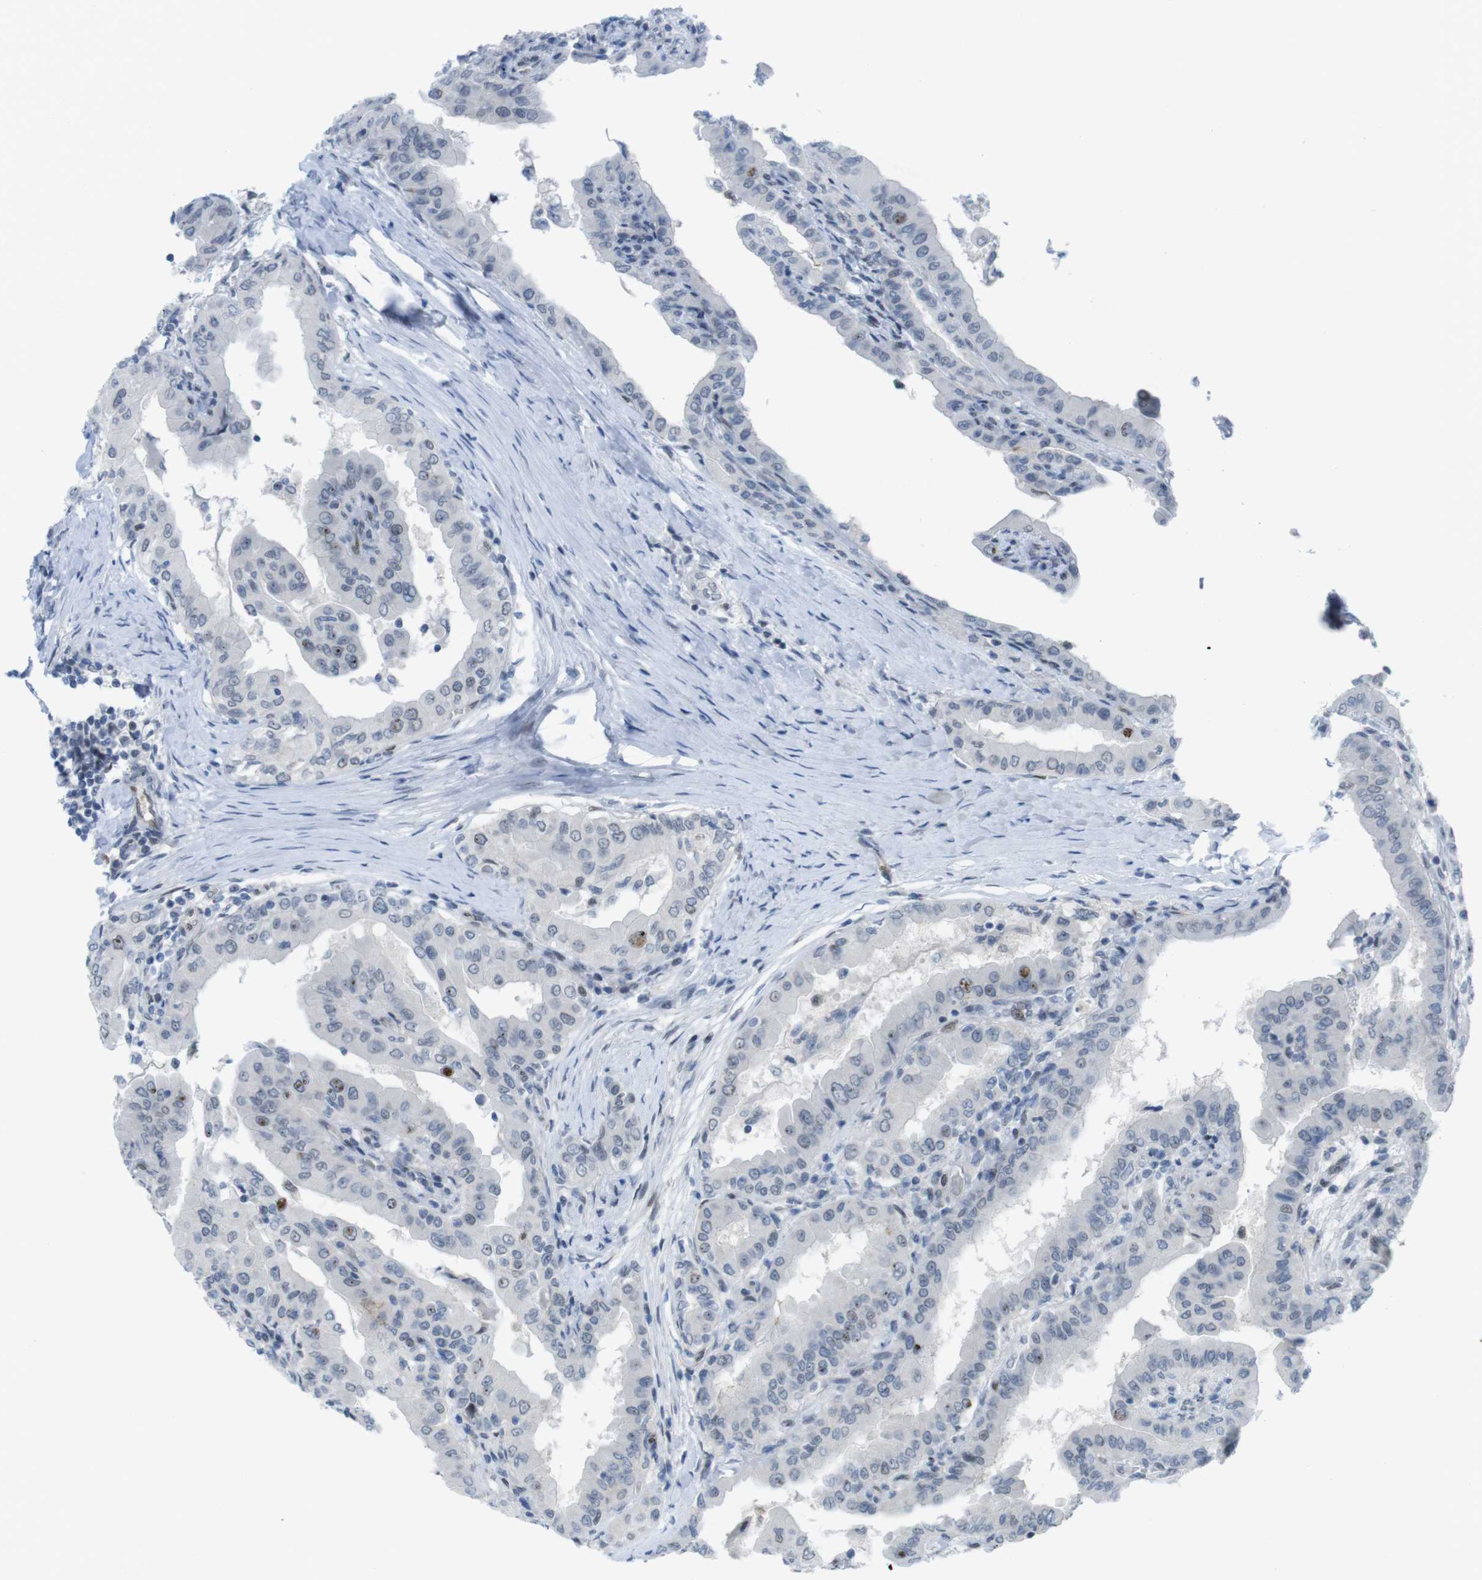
{"staining": {"intensity": "weak", "quantity": "<25%", "location": "nuclear"}, "tissue": "thyroid cancer", "cell_type": "Tumor cells", "image_type": "cancer", "snomed": [{"axis": "morphology", "description": "Papillary adenocarcinoma, NOS"}, {"axis": "topography", "description": "Thyroid gland"}], "caption": "Thyroid cancer was stained to show a protein in brown. There is no significant staining in tumor cells. (Stains: DAB (3,3'-diaminobenzidine) immunohistochemistry with hematoxylin counter stain, Microscopy: brightfield microscopy at high magnification).", "gene": "UBB", "patient": {"sex": "male", "age": 33}}